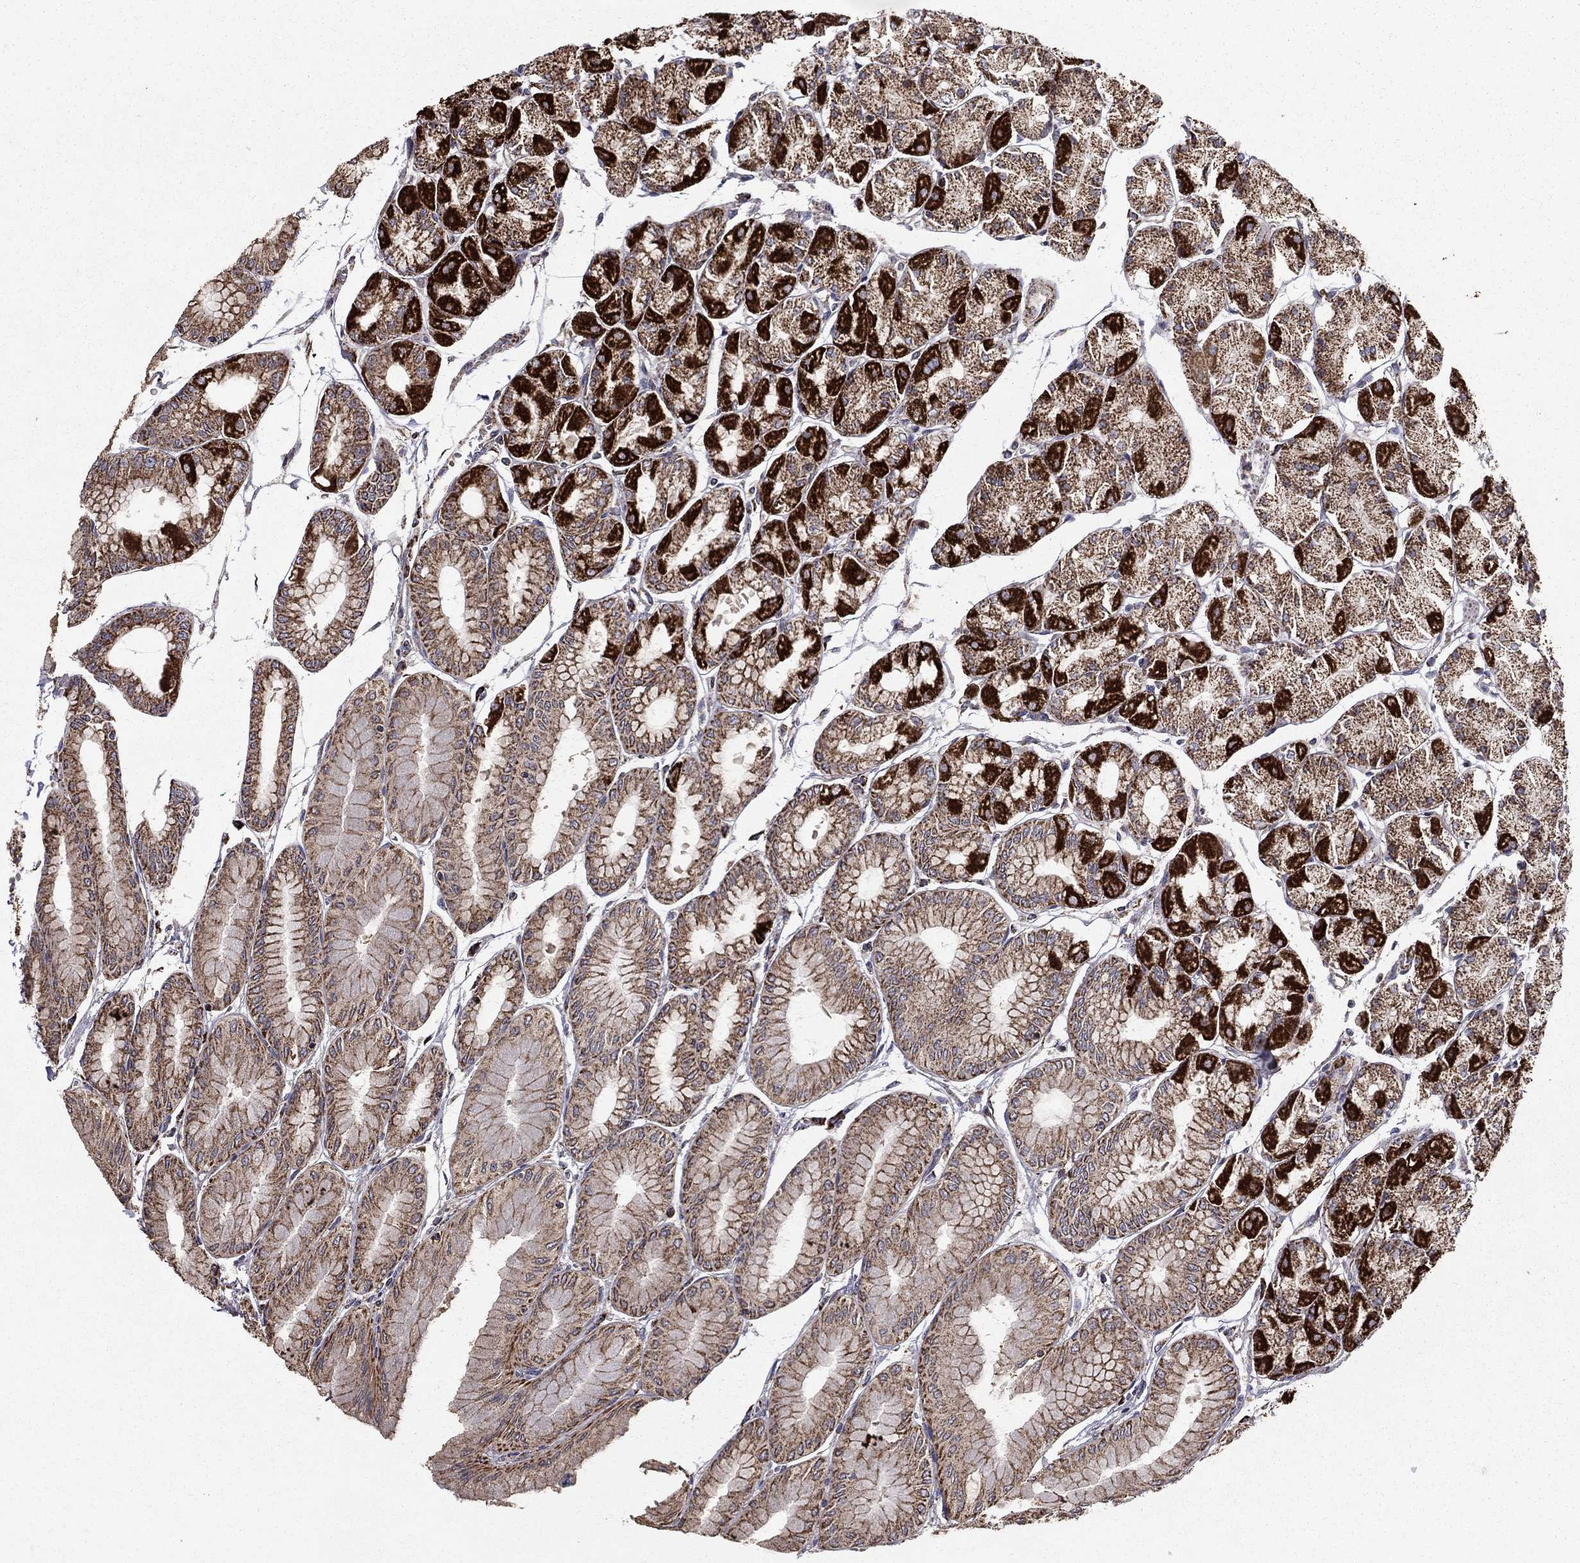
{"staining": {"intensity": "strong", "quantity": "25%-75%", "location": "cytoplasmic/membranous"}, "tissue": "stomach", "cell_type": "Glandular cells", "image_type": "normal", "snomed": [{"axis": "morphology", "description": "Normal tissue, NOS"}, {"axis": "topography", "description": "Stomach, upper"}], "caption": "Protein staining of normal stomach demonstrates strong cytoplasmic/membranous staining in approximately 25%-75% of glandular cells. The protein is shown in brown color, while the nuclei are stained blue.", "gene": "NDUFS8", "patient": {"sex": "male", "age": 60}}